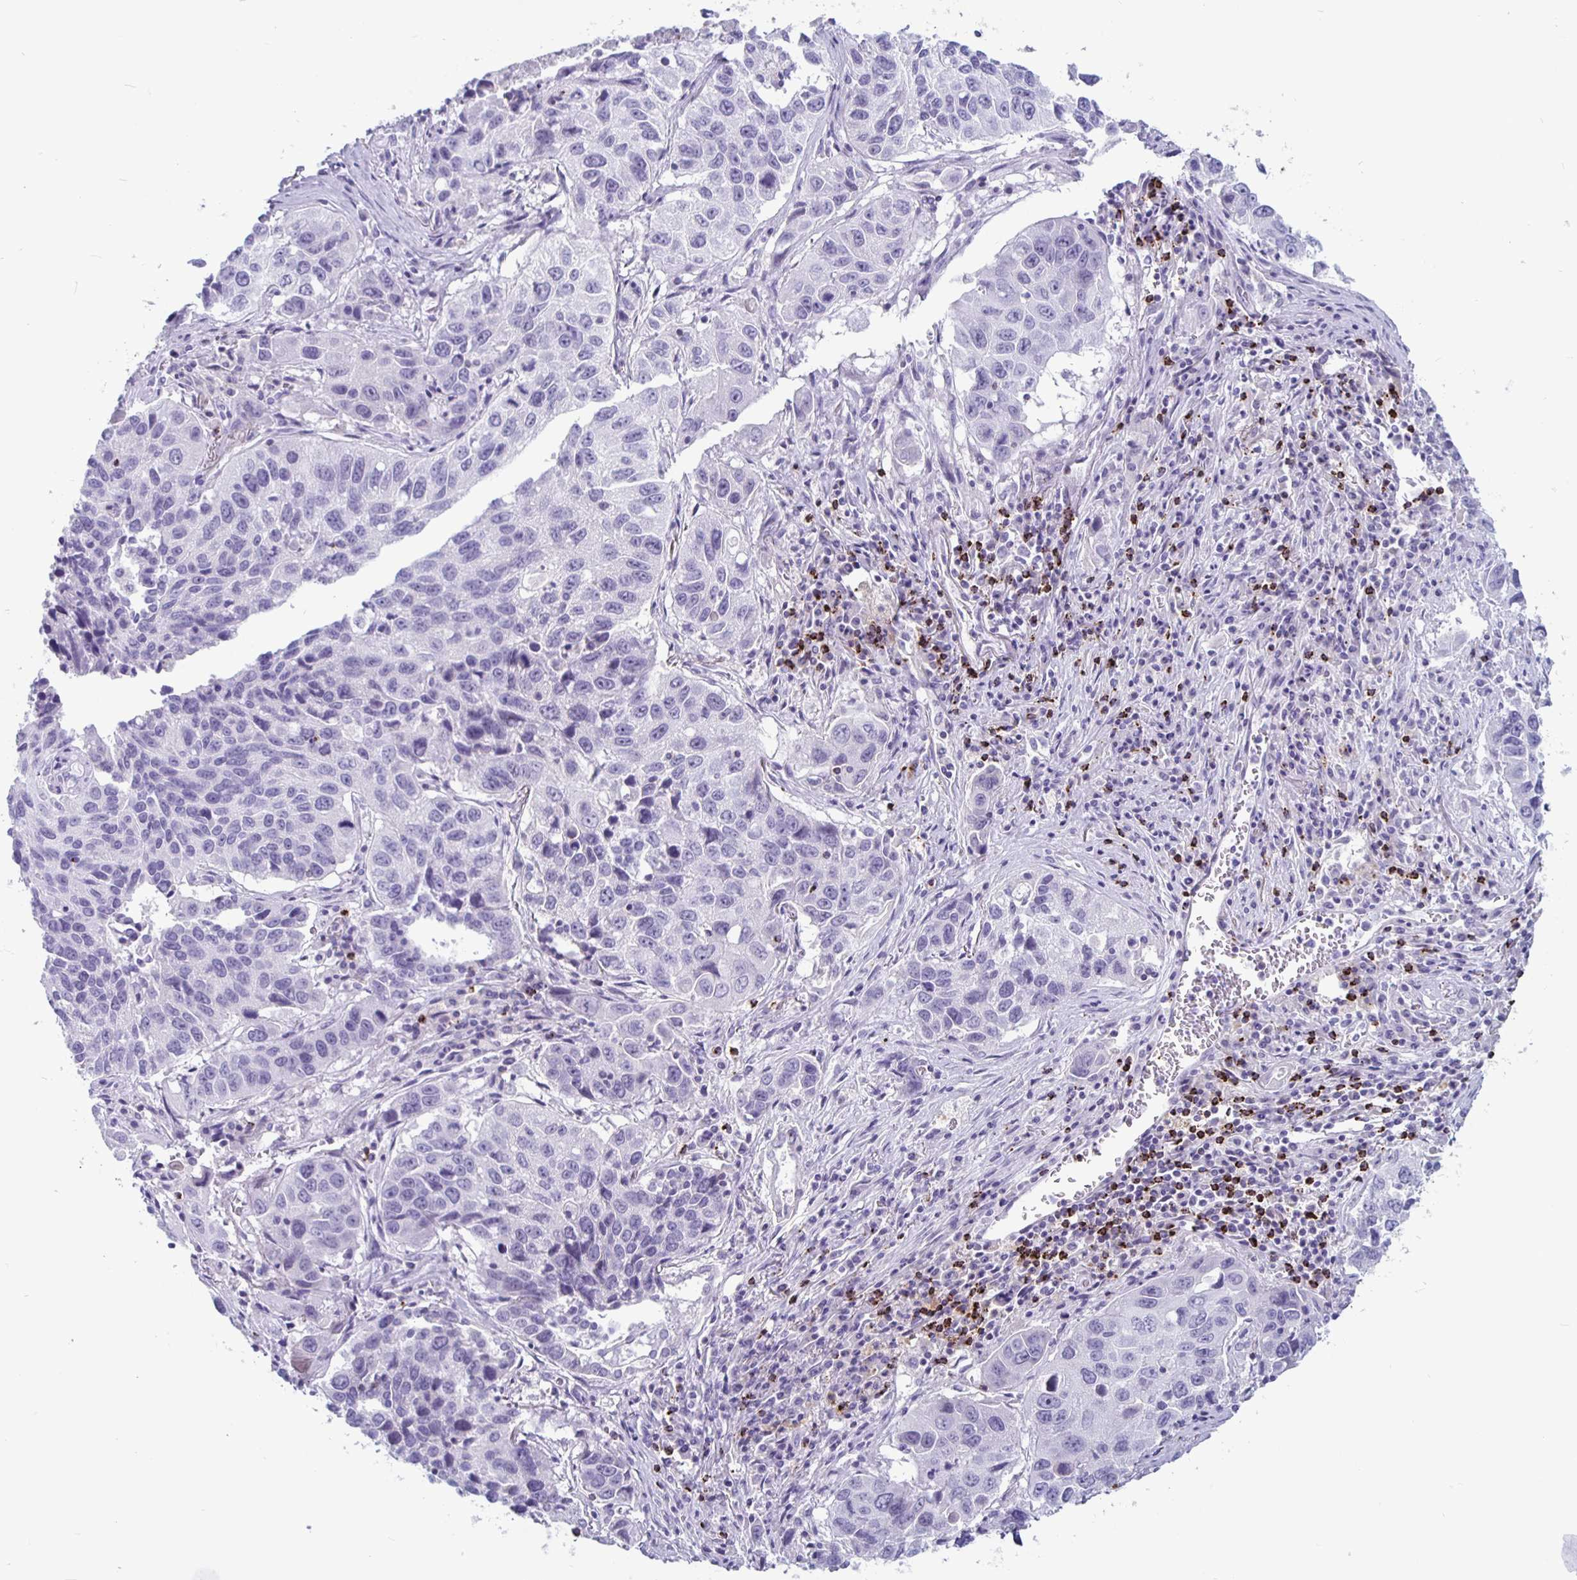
{"staining": {"intensity": "negative", "quantity": "none", "location": "none"}, "tissue": "lung cancer", "cell_type": "Tumor cells", "image_type": "cancer", "snomed": [{"axis": "morphology", "description": "Squamous cell carcinoma, NOS"}, {"axis": "topography", "description": "Lung"}], "caption": "Tumor cells show no significant protein positivity in lung cancer.", "gene": "GZMK", "patient": {"sex": "female", "age": 61}}